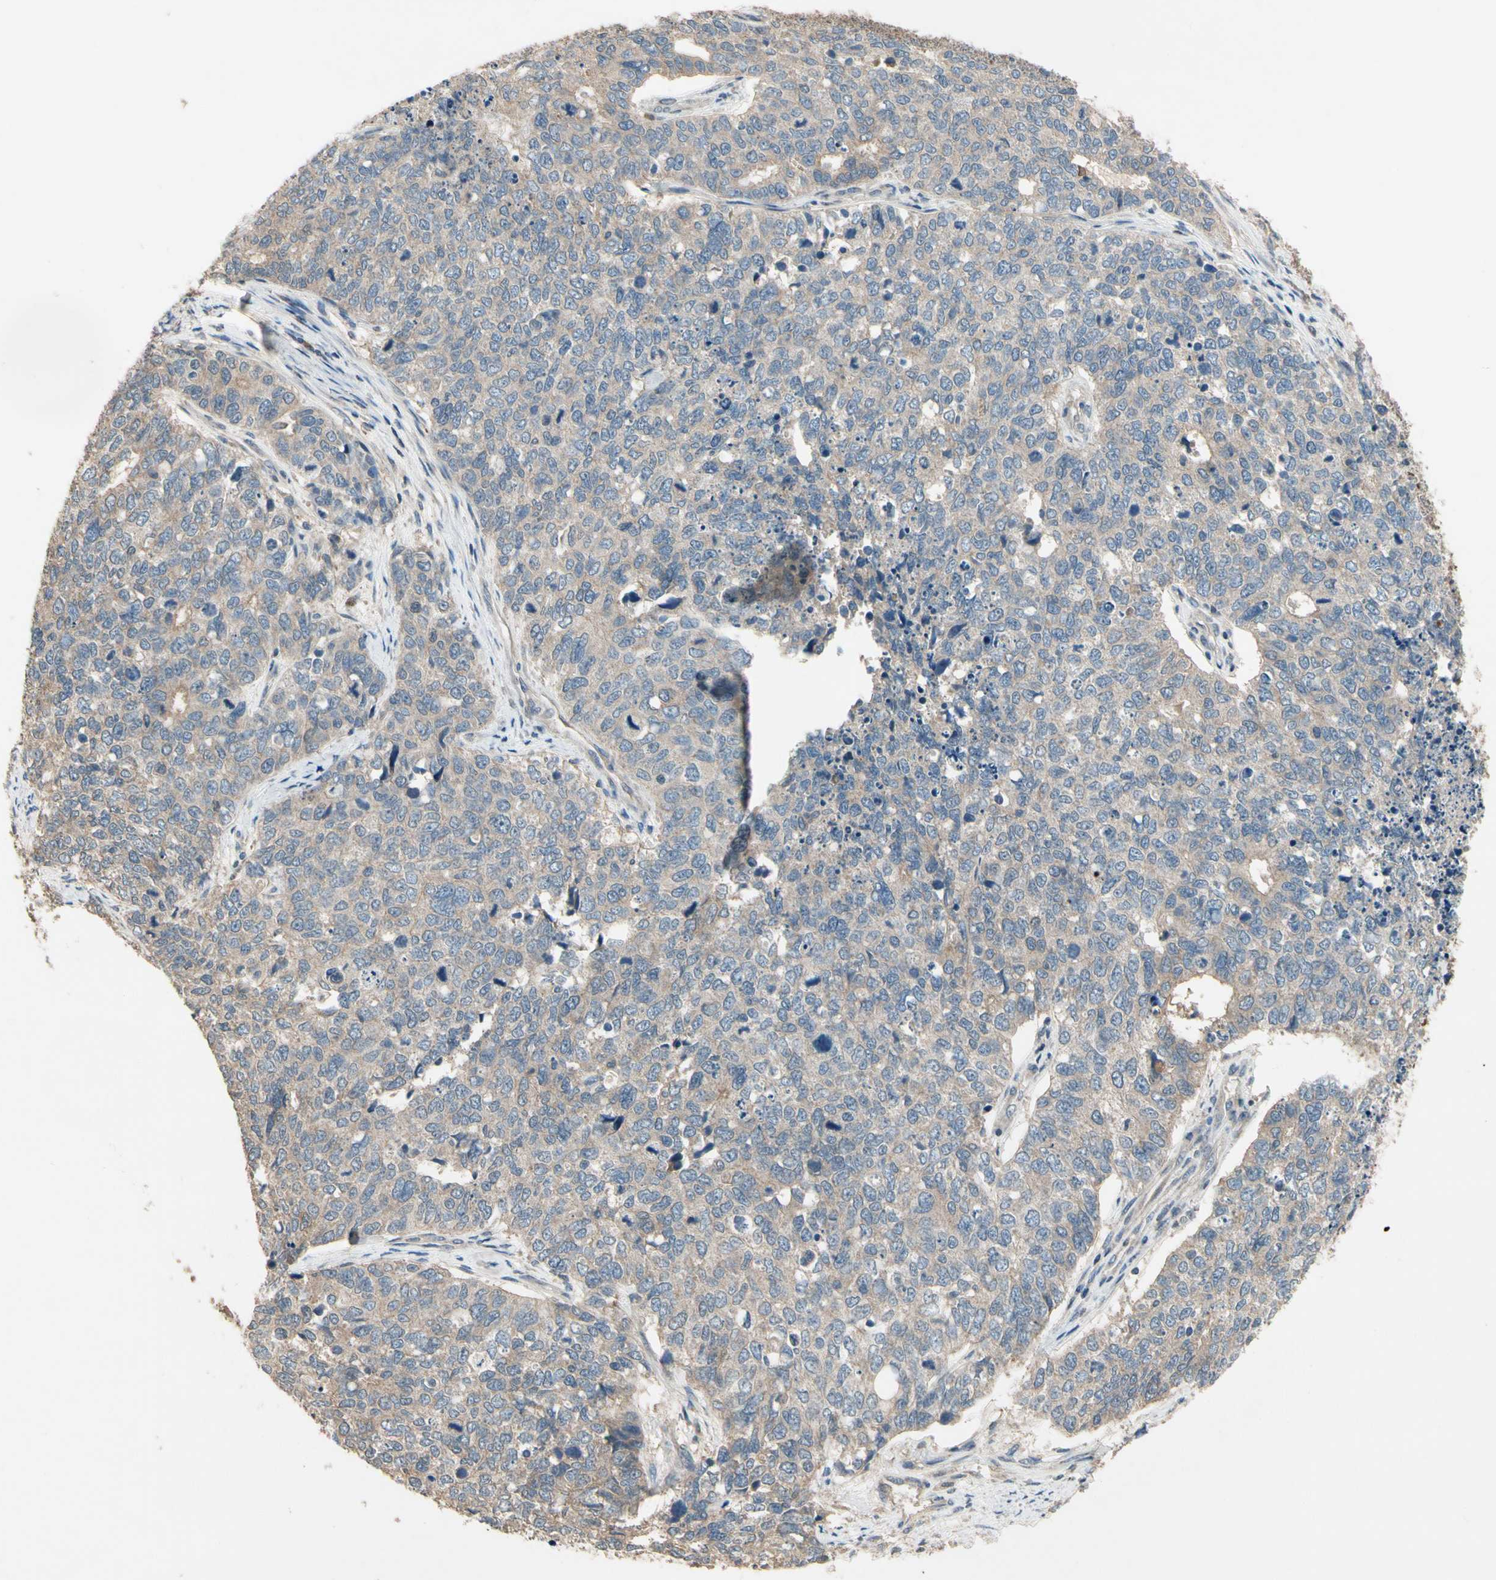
{"staining": {"intensity": "weak", "quantity": ">75%", "location": "cytoplasmic/membranous"}, "tissue": "cervical cancer", "cell_type": "Tumor cells", "image_type": "cancer", "snomed": [{"axis": "morphology", "description": "Squamous cell carcinoma, NOS"}, {"axis": "topography", "description": "Cervix"}], "caption": "The photomicrograph exhibits a brown stain indicating the presence of a protein in the cytoplasmic/membranous of tumor cells in cervical cancer (squamous cell carcinoma).", "gene": "CGREF1", "patient": {"sex": "female", "age": 63}}